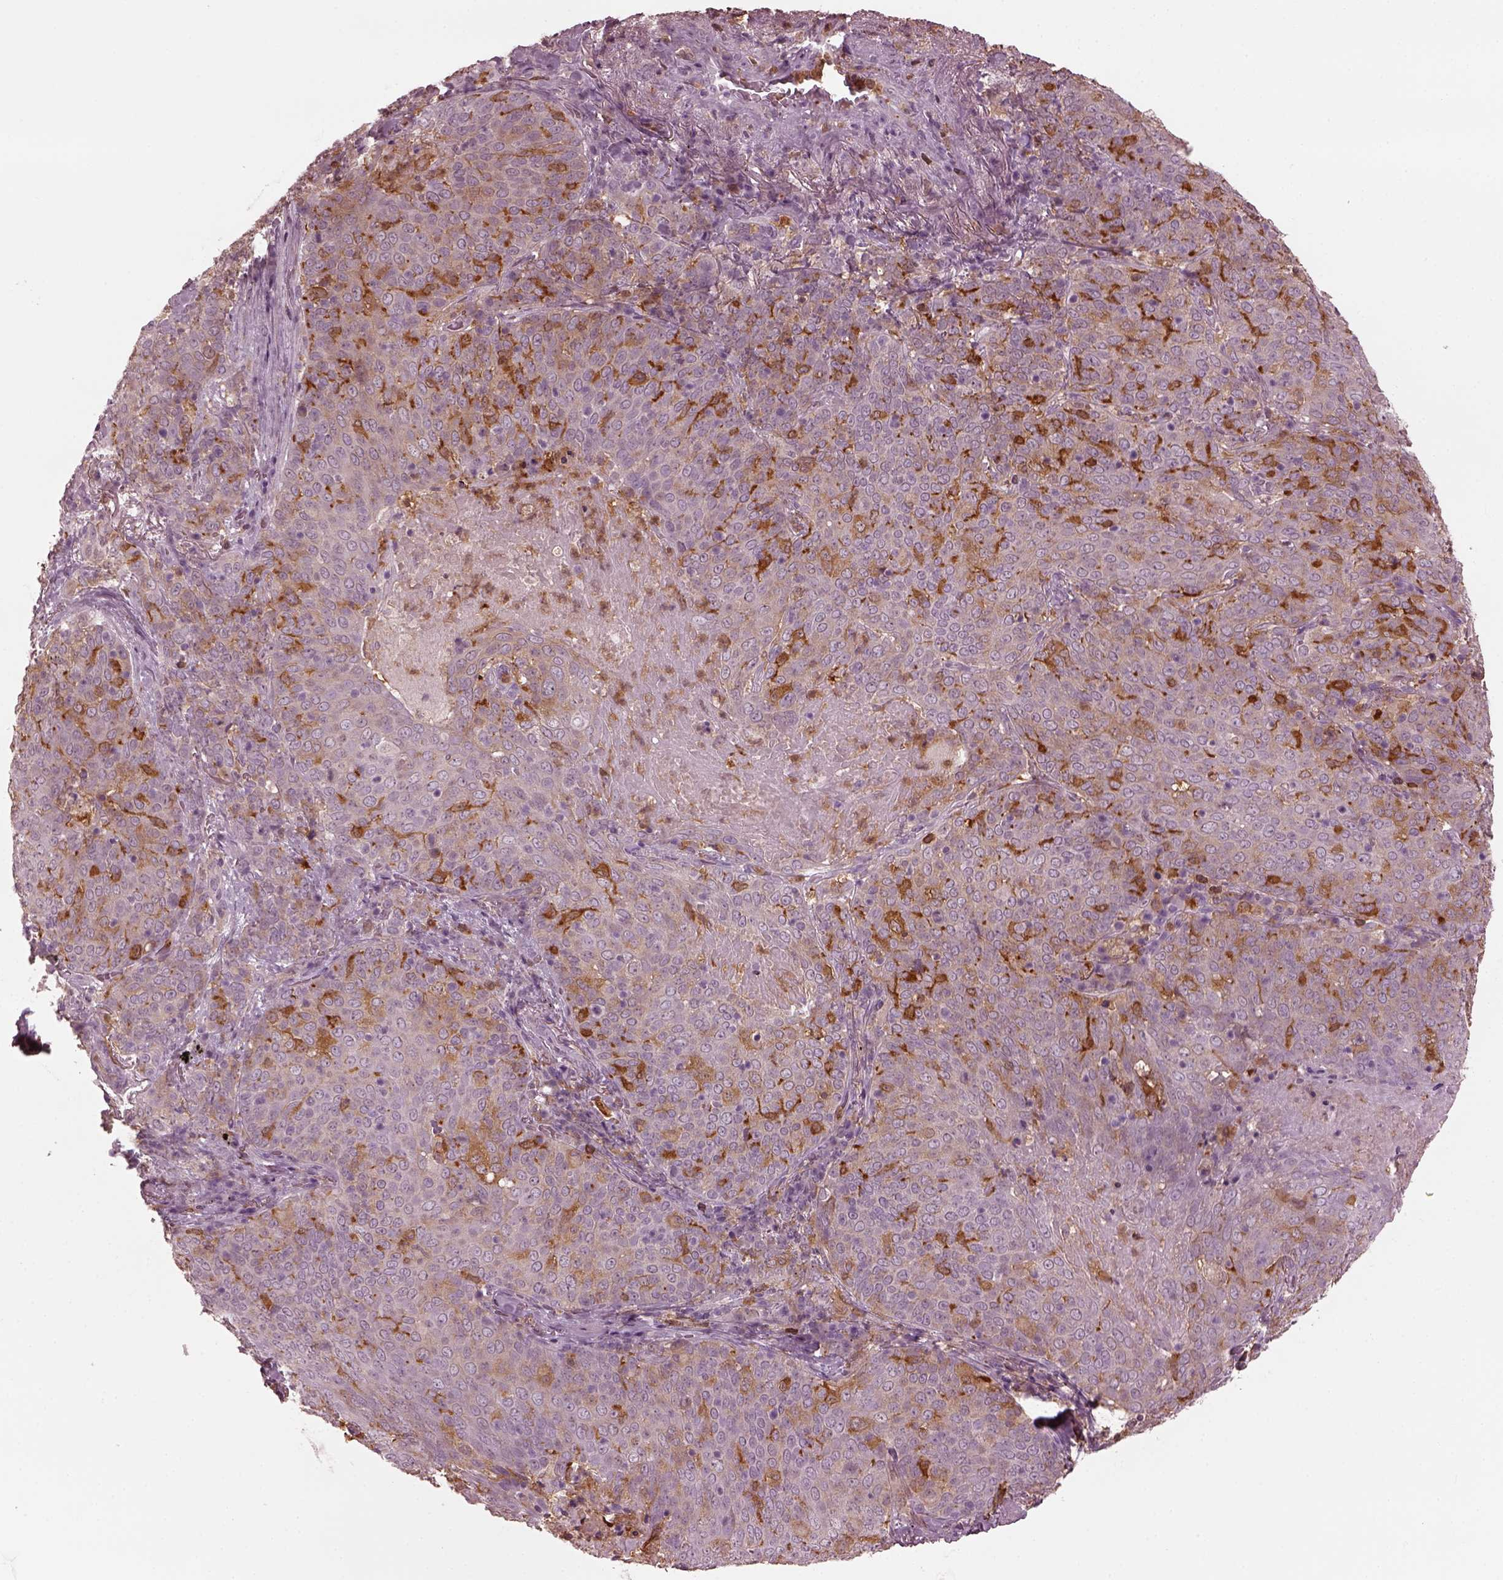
{"staining": {"intensity": "moderate", "quantity": "<25%", "location": "cytoplasmic/membranous"}, "tissue": "lung cancer", "cell_type": "Tumor cells", "image_type": "cancer", "snomed": [{"axis": "morphology", "description": "Squamous cell carcinoma, NOS"}, {"axis": "topography", "description": "Lung"}], "caption": "Immunohistochemistry image of neoplastic tissue: lung cancer stained using immunohistochemistry (IHC) displays low levels of moderate protein expression localized specifically in the cytoplasmic/membranous of tumor cells, appearing as a cytoplasmic/membranous brown color.", "gene": "PSTPIP2", "patient": {"sex": "male", "age": 82}}